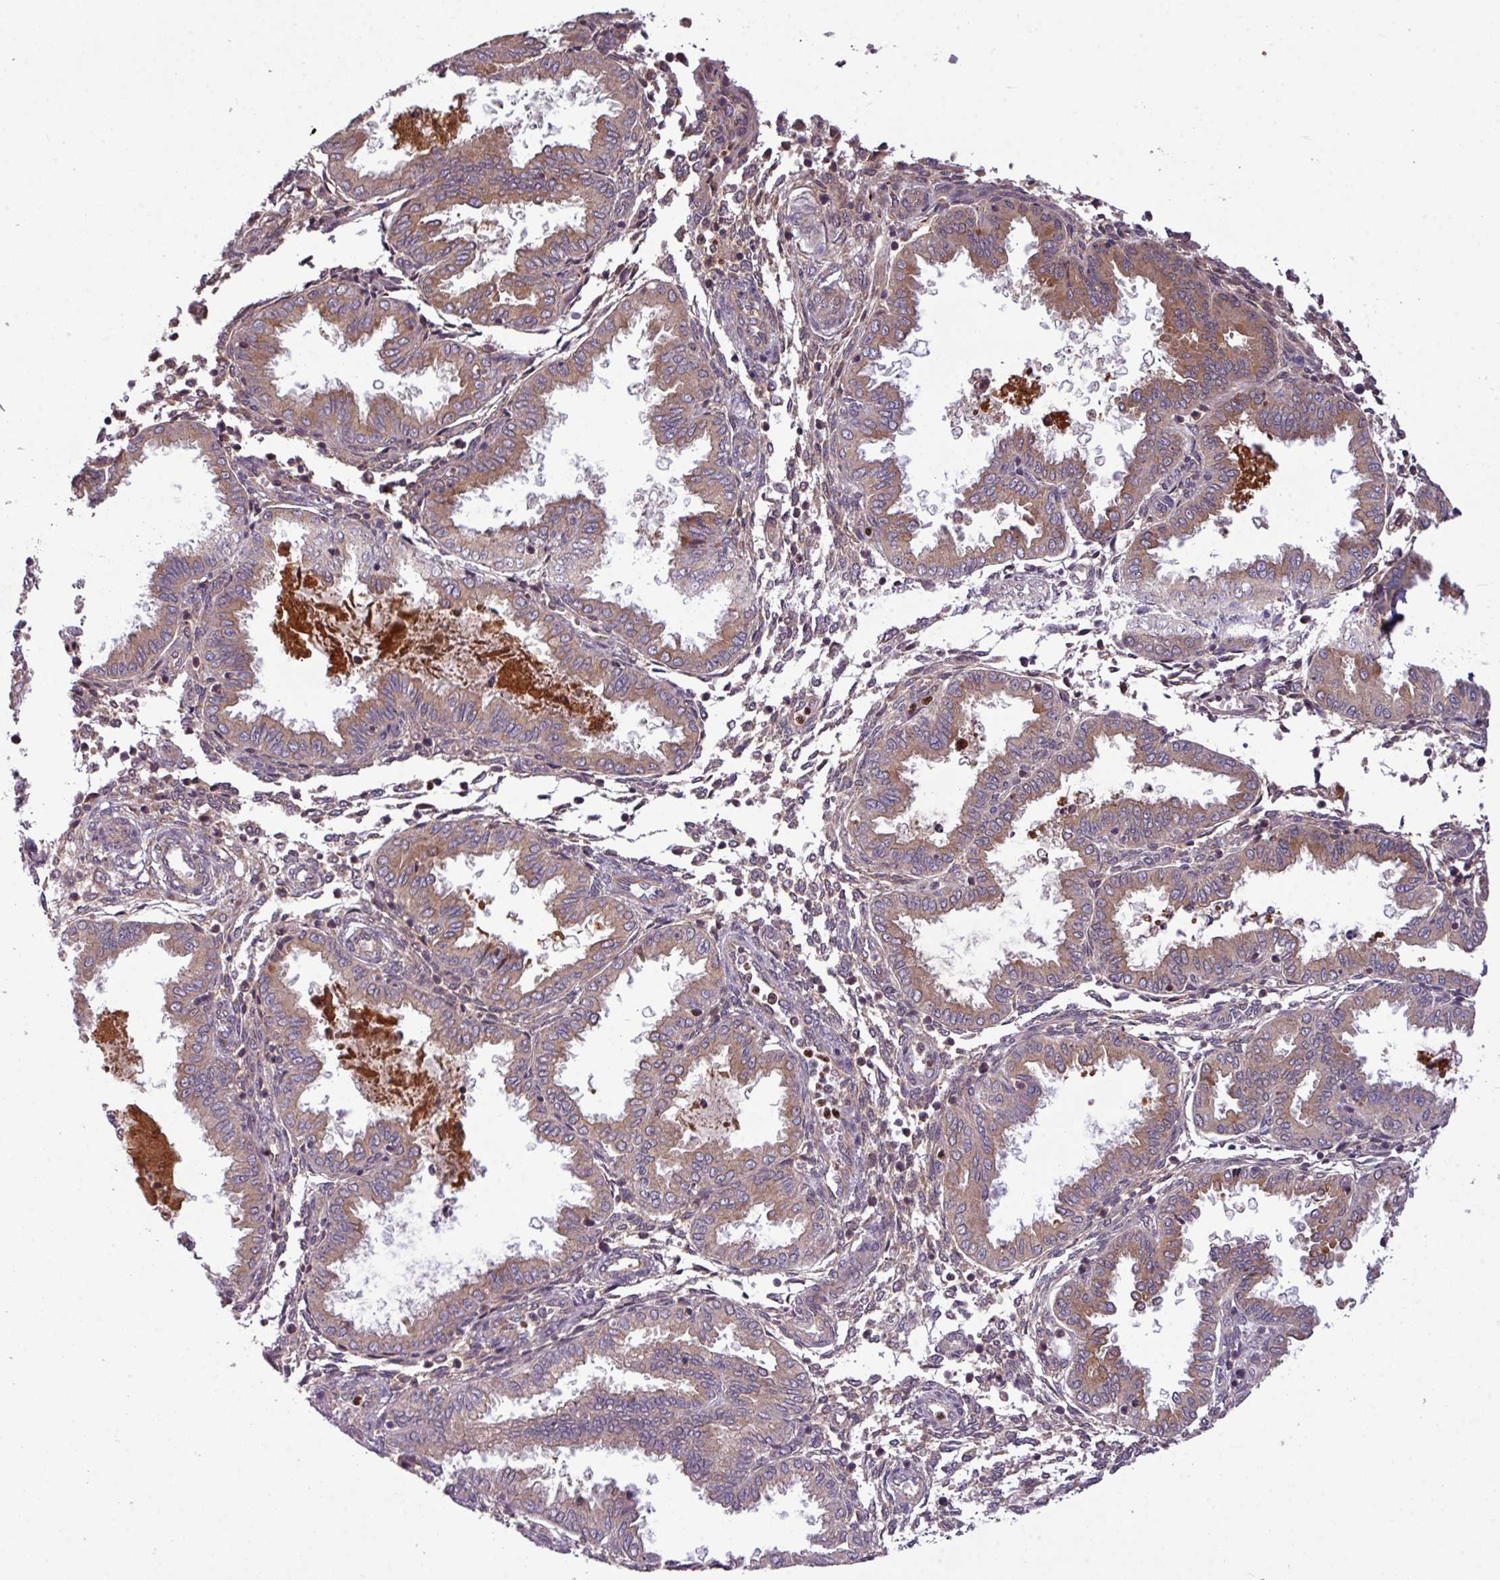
{"staining": {"intensity": "negative", "quantity": "none", "location": "none"}, "tissue": "endometrium", "cell_type": "Cells in endometrial stroma", "image_type": "normal", "snomed": [{"axis": "morphology", "description": "Normal tissue, NOS"}, {"axis": "topography", "description": "Endometrium"}], "caption": "This is an IHC image of benign endometrium. There is no expression in cells in endometrial stroma.", "gene": "PAPLN", "patient": {"sex": "female", "age": 33}}